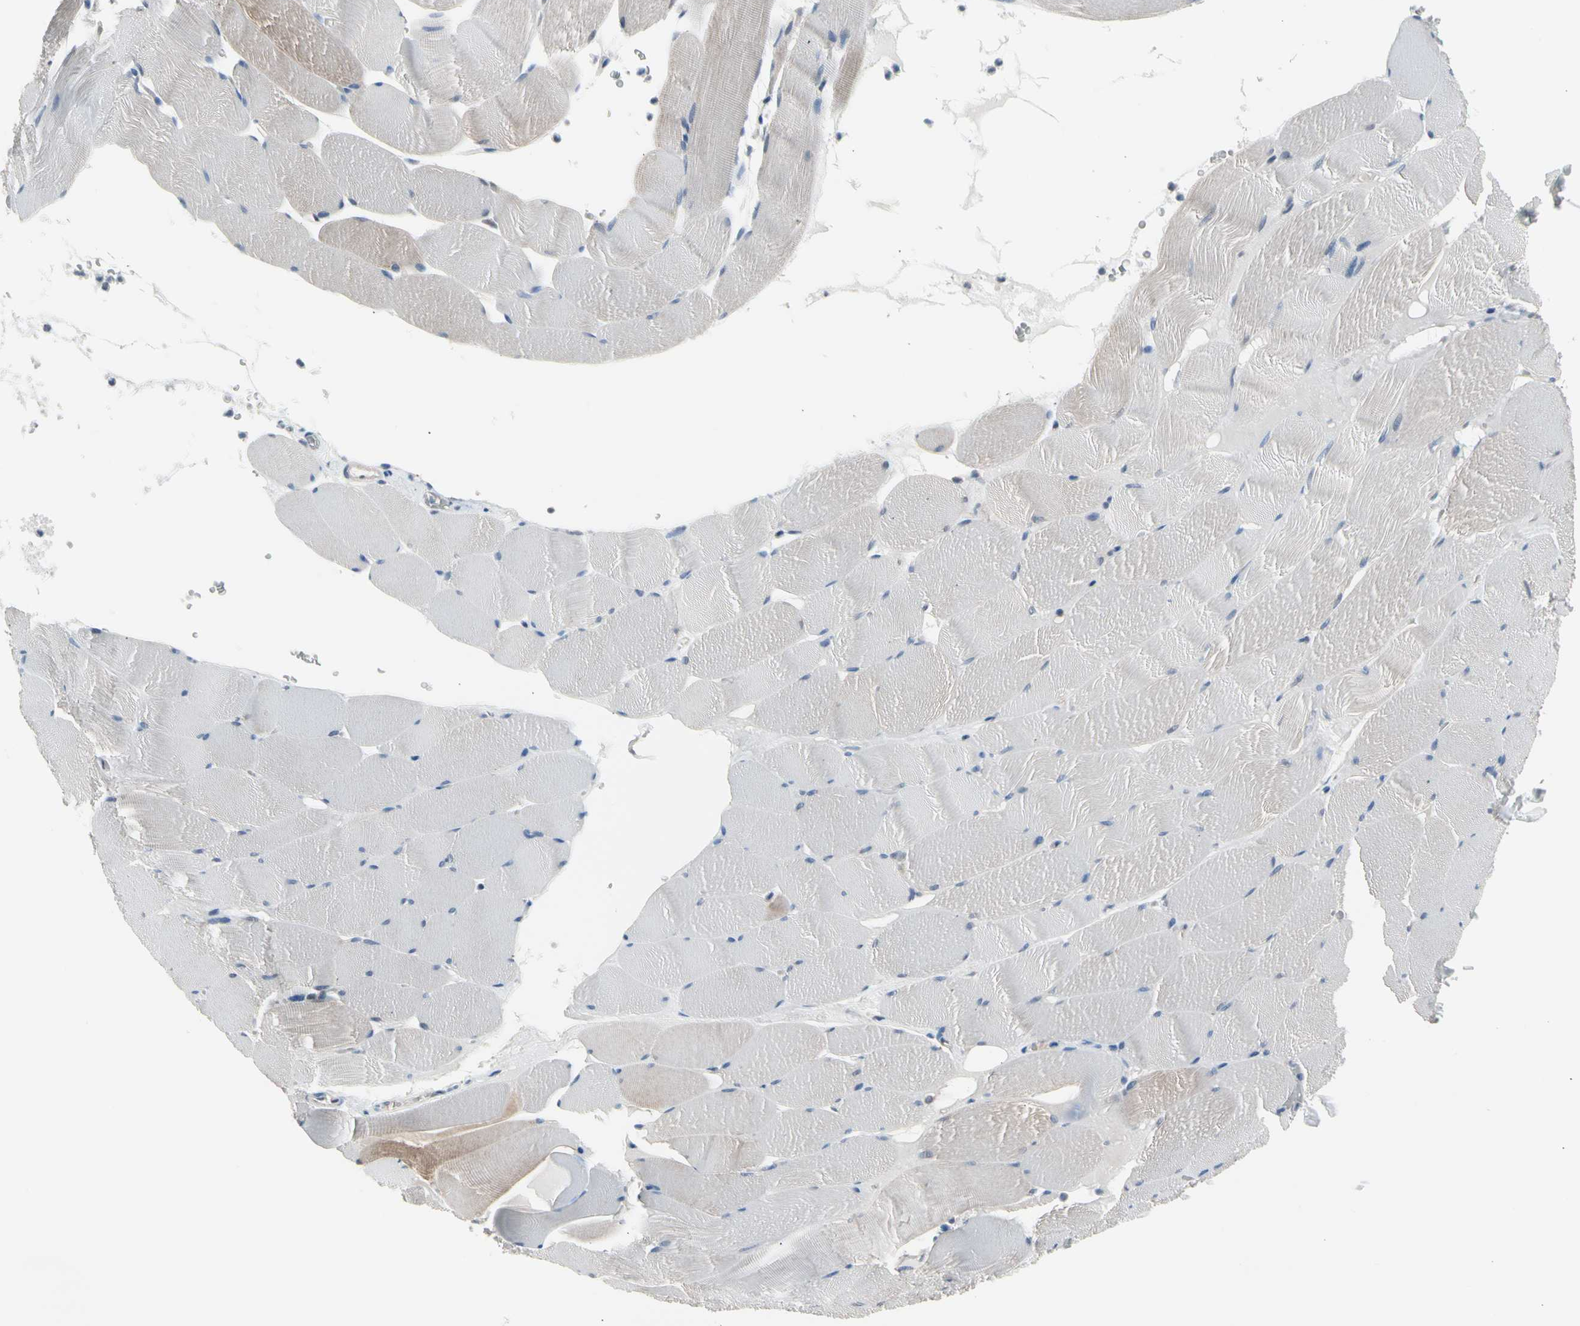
{"staining": {"intensity": "weak", "quantity": "<25%", "location": "cytoplasmic/membranous"}, "tissue": "skeletal muscle", "cell_type": "Myocytes", "image_type": "normal", "snomed": [{"axis": "morphology", "description": "Normal tissue, NOS"}, {"axis": "topography", "description": "Skeletal muscle"}], "caption": "Immunohistochemistry (IHC) micrograph of unremarkable skeletal muscle stained for a protein (brown), which demonstrates no expression in myocytes. (DAB immunohistochemistry (IHC) visualized using brightfield microscopy, high magnification).", "gene": "ENSG00000256646", "patient": {"sex": "male", "age": 62}}